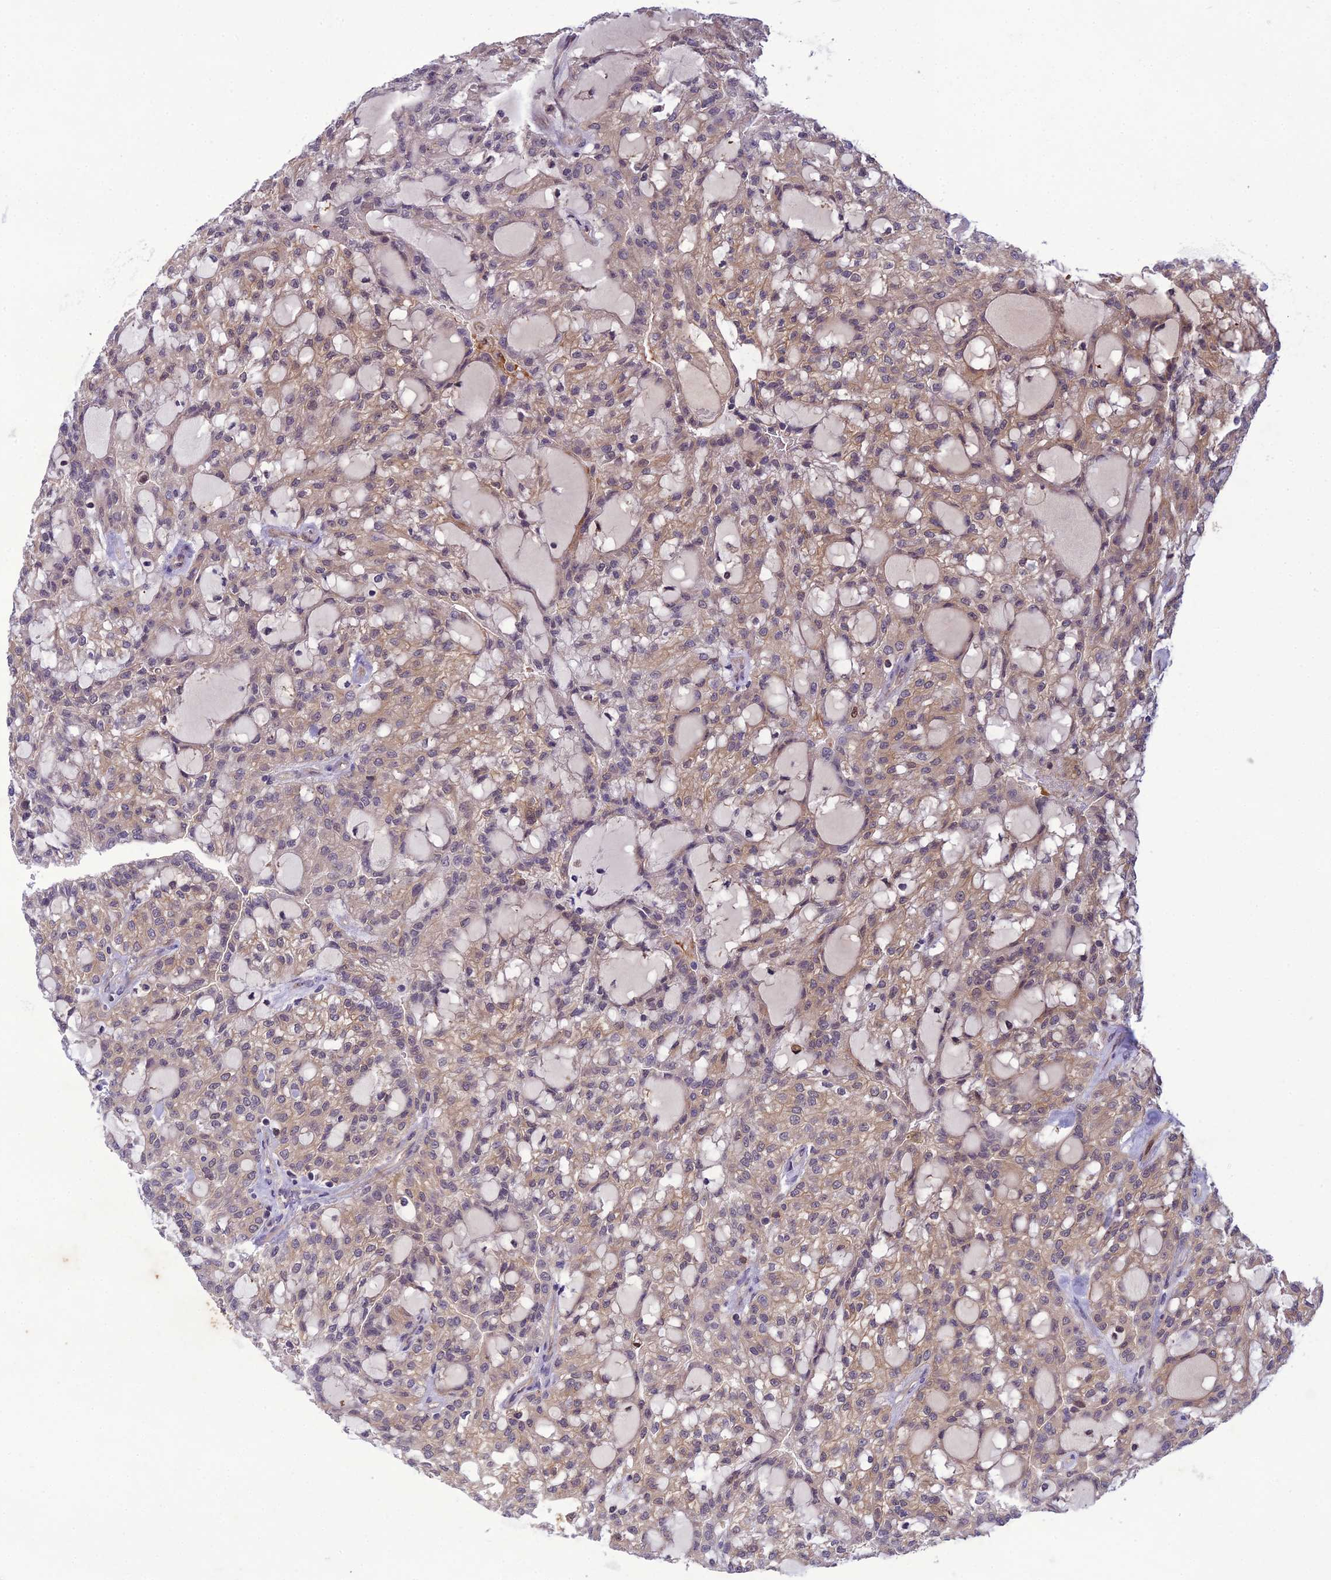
{"staining": {"intensity": "weak", "quantity": "25%-75%", "location": "cytoplasmic/membranous"}, "tissue": "renal cancer", "cell_type": "Tumor cells", "image_type": "cancer", "snomed": [{"axis": "morphology", "description": "Adenocarcinoma, NOS"}, {"axis": "topography", "description": "Kidney"}], "caption": "Weak cytoplasmic/membranous protein expression is seen in approximately 25%-75% of tumor cells in renal cancer.", "gene": "GDF6", "patient": {"sex": "male", "age": 63}}